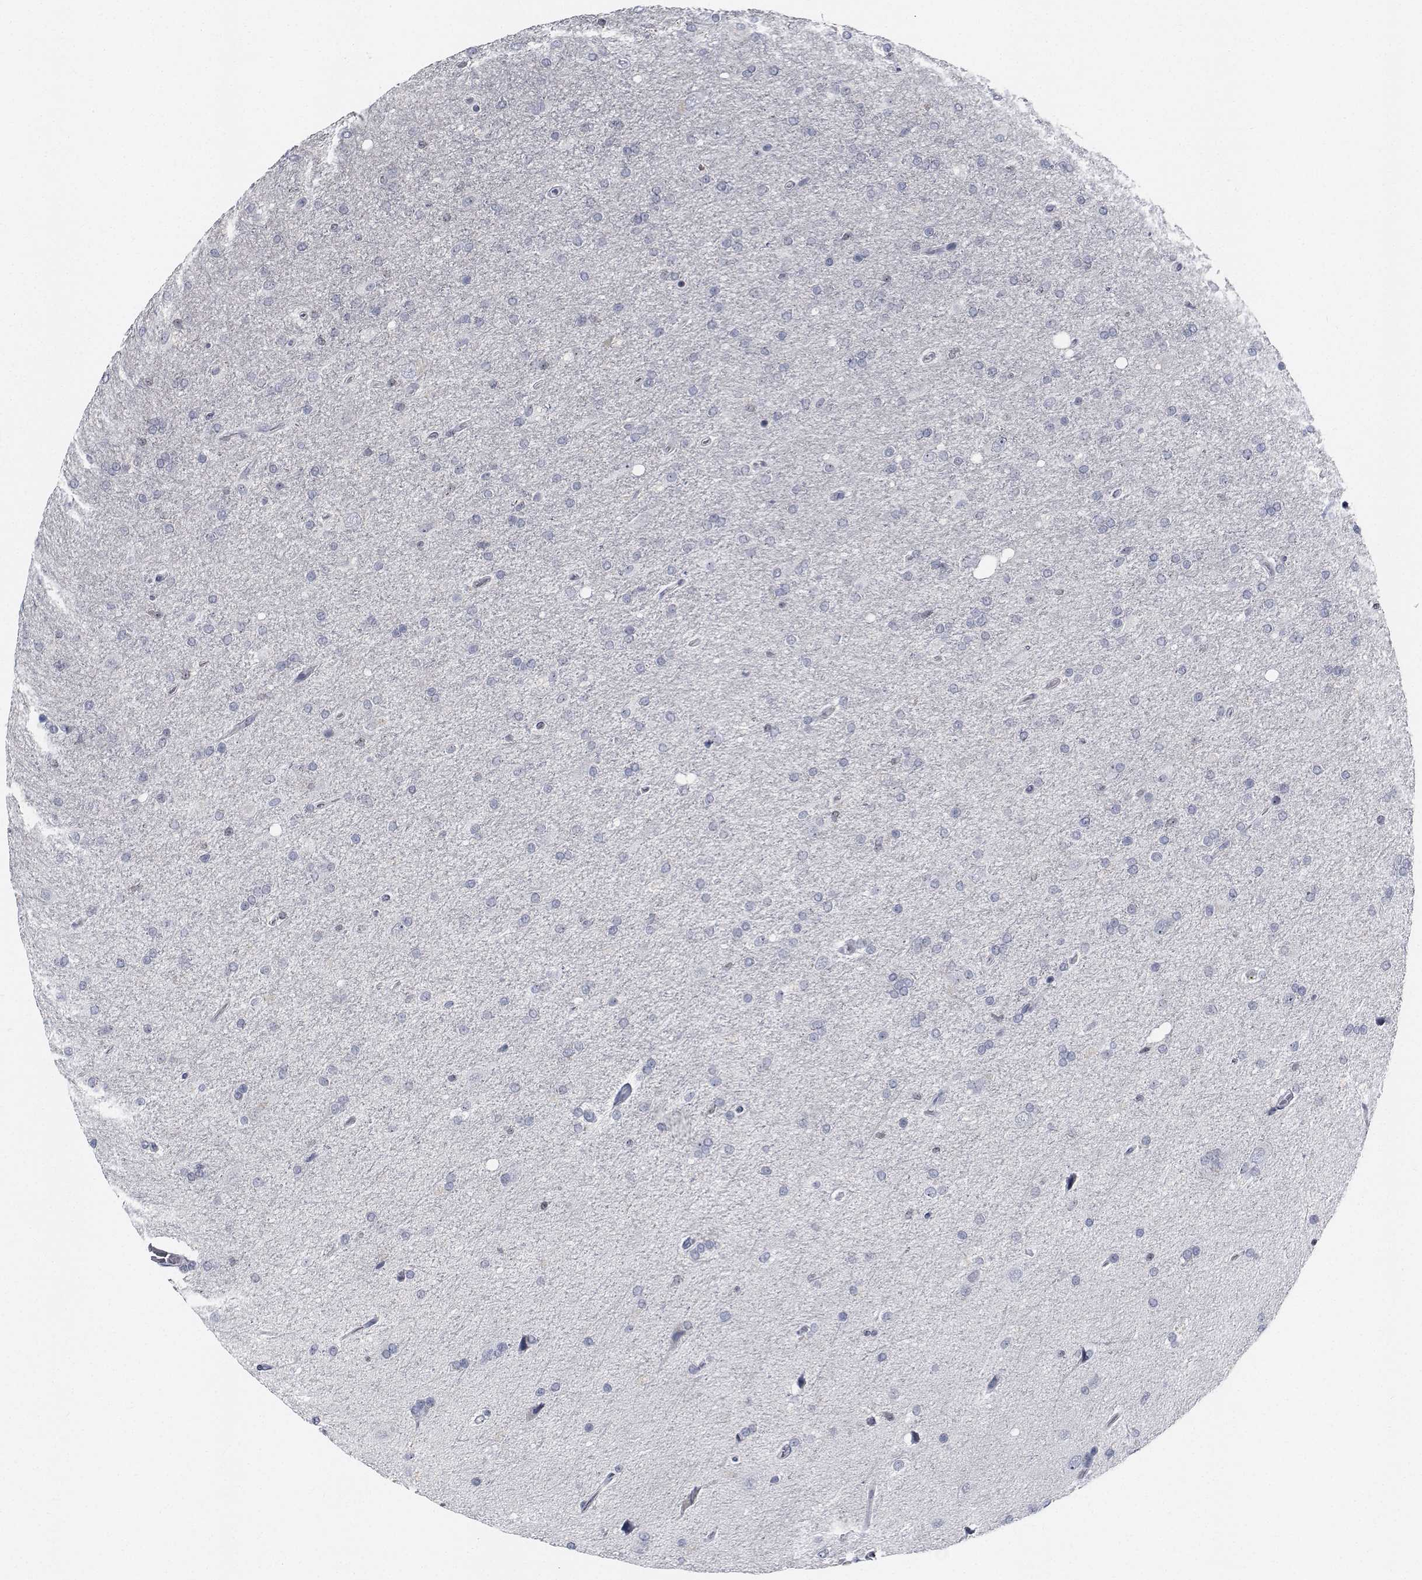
{"staining": {"intensity": "negative", "quantity": "none", "location": "none"}, "tissue": "glioma", "cell_type": "Tumor cells", "image_type": "cancer", "snomed": [{"axis": "morphology", "description": "Glioma, malignant, High grade"}, {"axis": "topography", "description": "Cerebral cortex"}], "caption": "This is an IHC histopathology image of glioma. There is no positivity in tumor cells.", "gene": "NVL", "patient": {"sex": "male", "age": 70}}